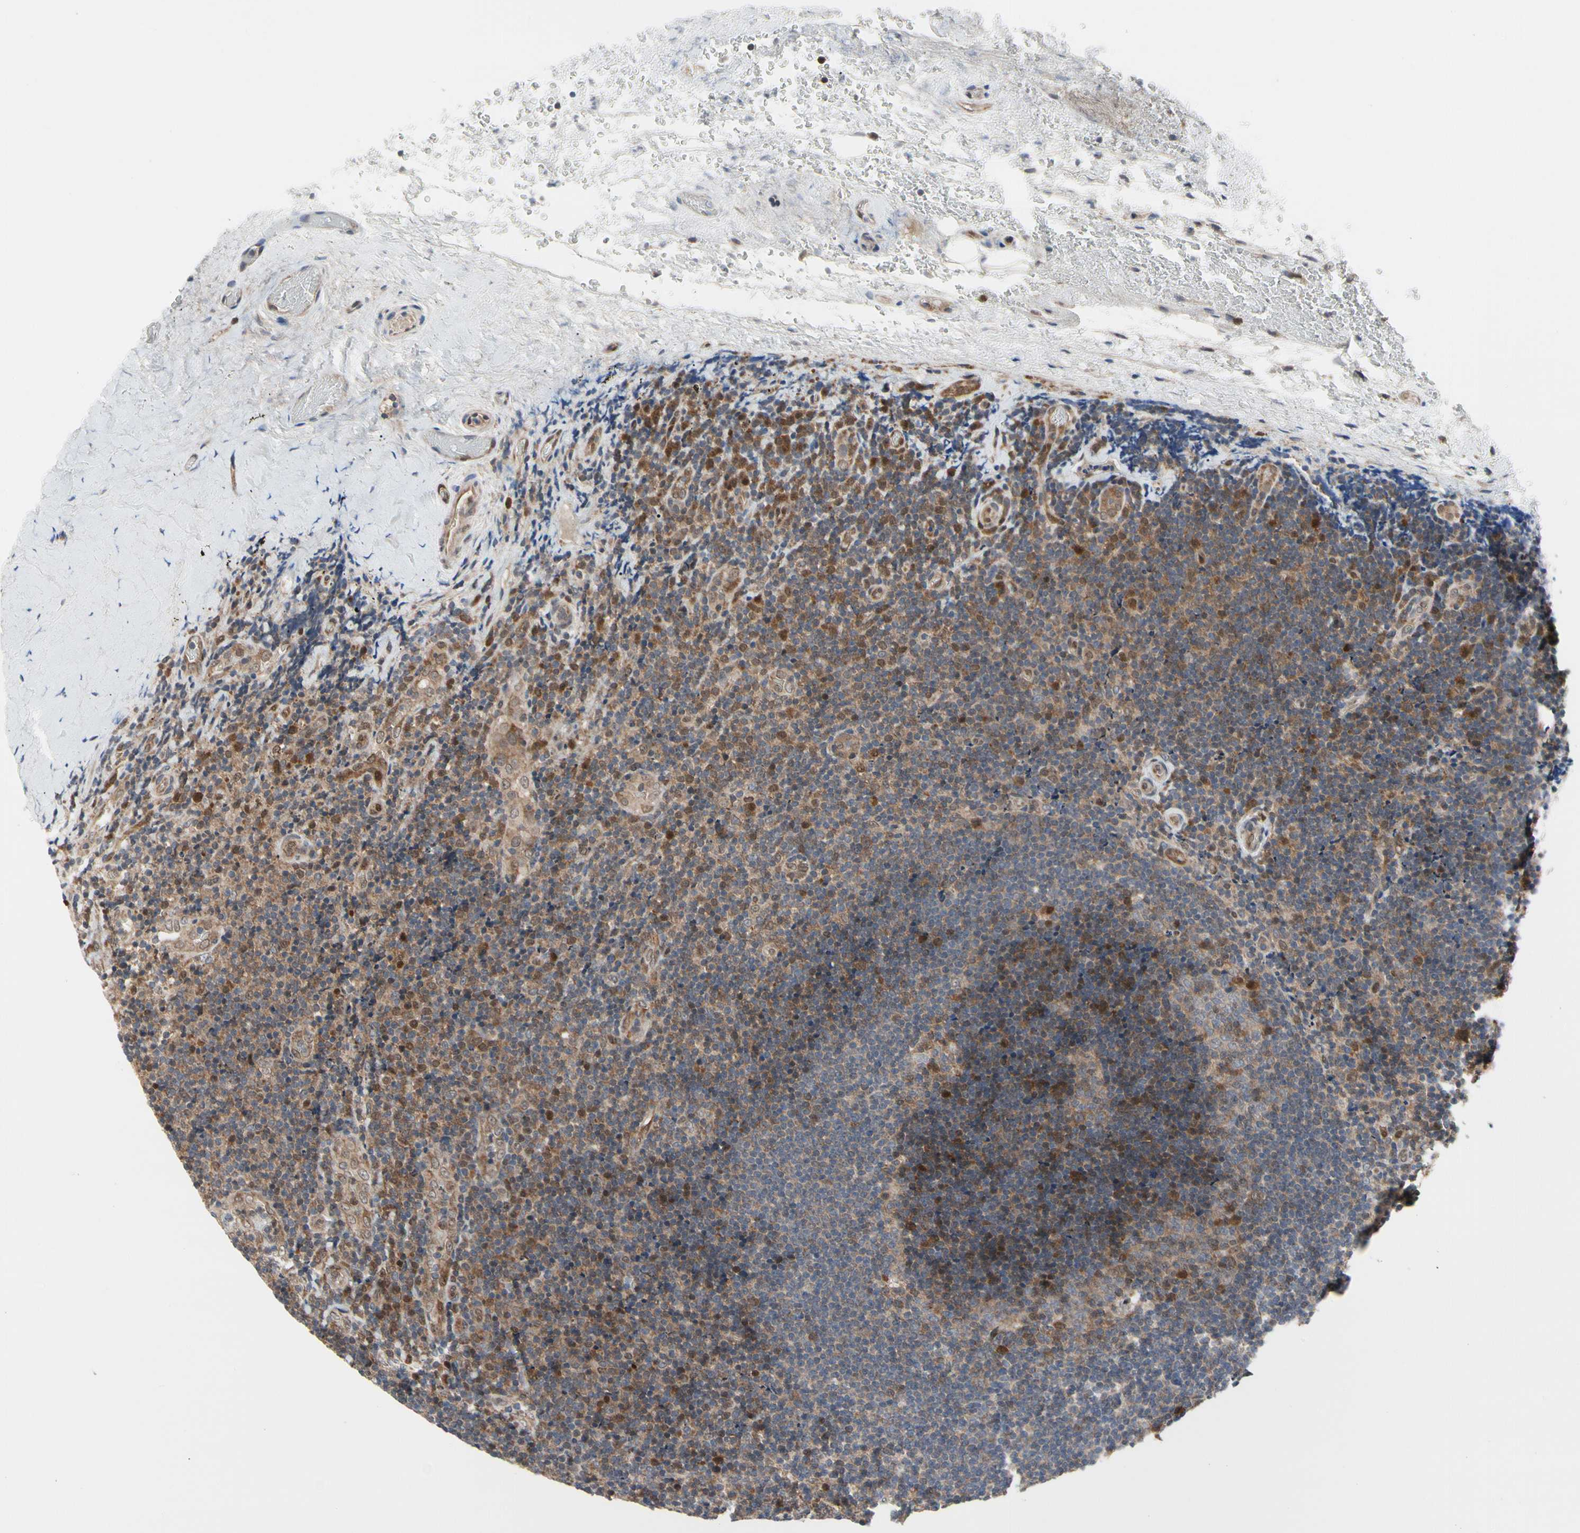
{"staining": {"intensity": "weak", "quantity": ">75%", "location": "cytoplasmic/membranous"}, "tissue": "lymphoma", "cell_type": "Tumor cells", "image_type": "cancer", "snomed": [{"axis": "morphology", "description": "Malignant lymphoma, non-Hodgkin's type, High grade"}, {"axis": "topography", "description": "Tonsil"}], "caption": "Immunohistochemistry (IHC) photomicrograph of neoplastic tissue: human lymphoma stained using immunohistochemistry shows low levels of weak protein expression localized specifically in the cytoplasmic/membranous of tumor cells, appearing as a cytoplasmic/membranous brown color.", "gene": "CDK5", "patient": {"sex": "female", "age": 36}}